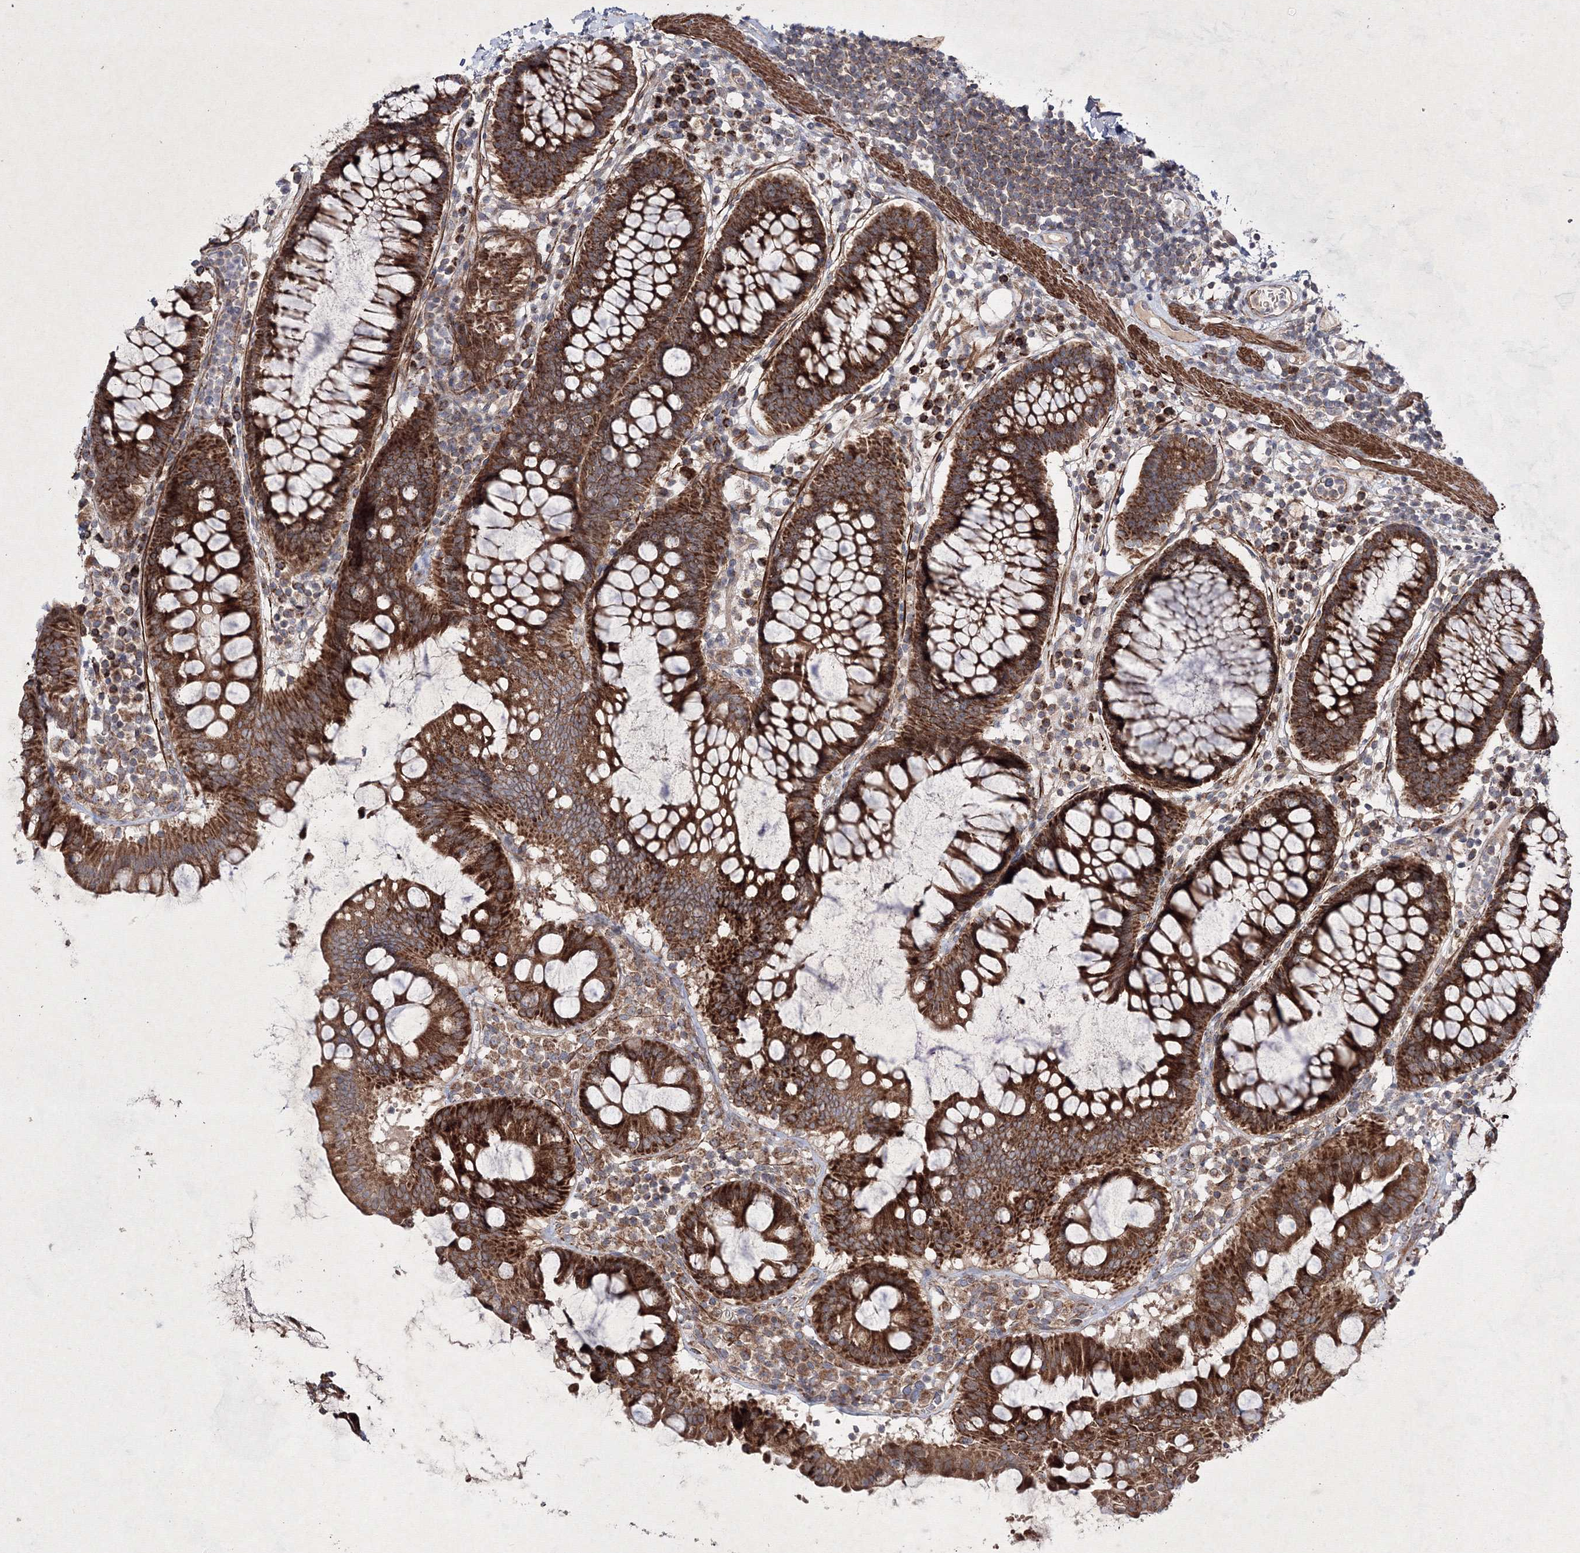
{"staining": {"intensity": "strong", "quantity": ">75%", "location": "cytoplasmic/membranous"}, "tissue": "colorectal cancer", "cell_type": "Tumor cells", "image_type": "cancer", "snomed": [{"axis": "morphology", "description": "Normal tissue, NOS"}, {"axis": "morphology", "description": "Adenocarcinoma, NOS"}, {"axis": "topography", "description": "Colon"}], "caption": "High-power microscopy captured an immunohistochemistry (IHC) histopathology image of colorectal adenocarcinoma, revealing strong cytoplasmic/membranous expression in approximately >75% of tumor cells.", "gene": "GFM1", "patient": {"sex": "female", "age": 75}}